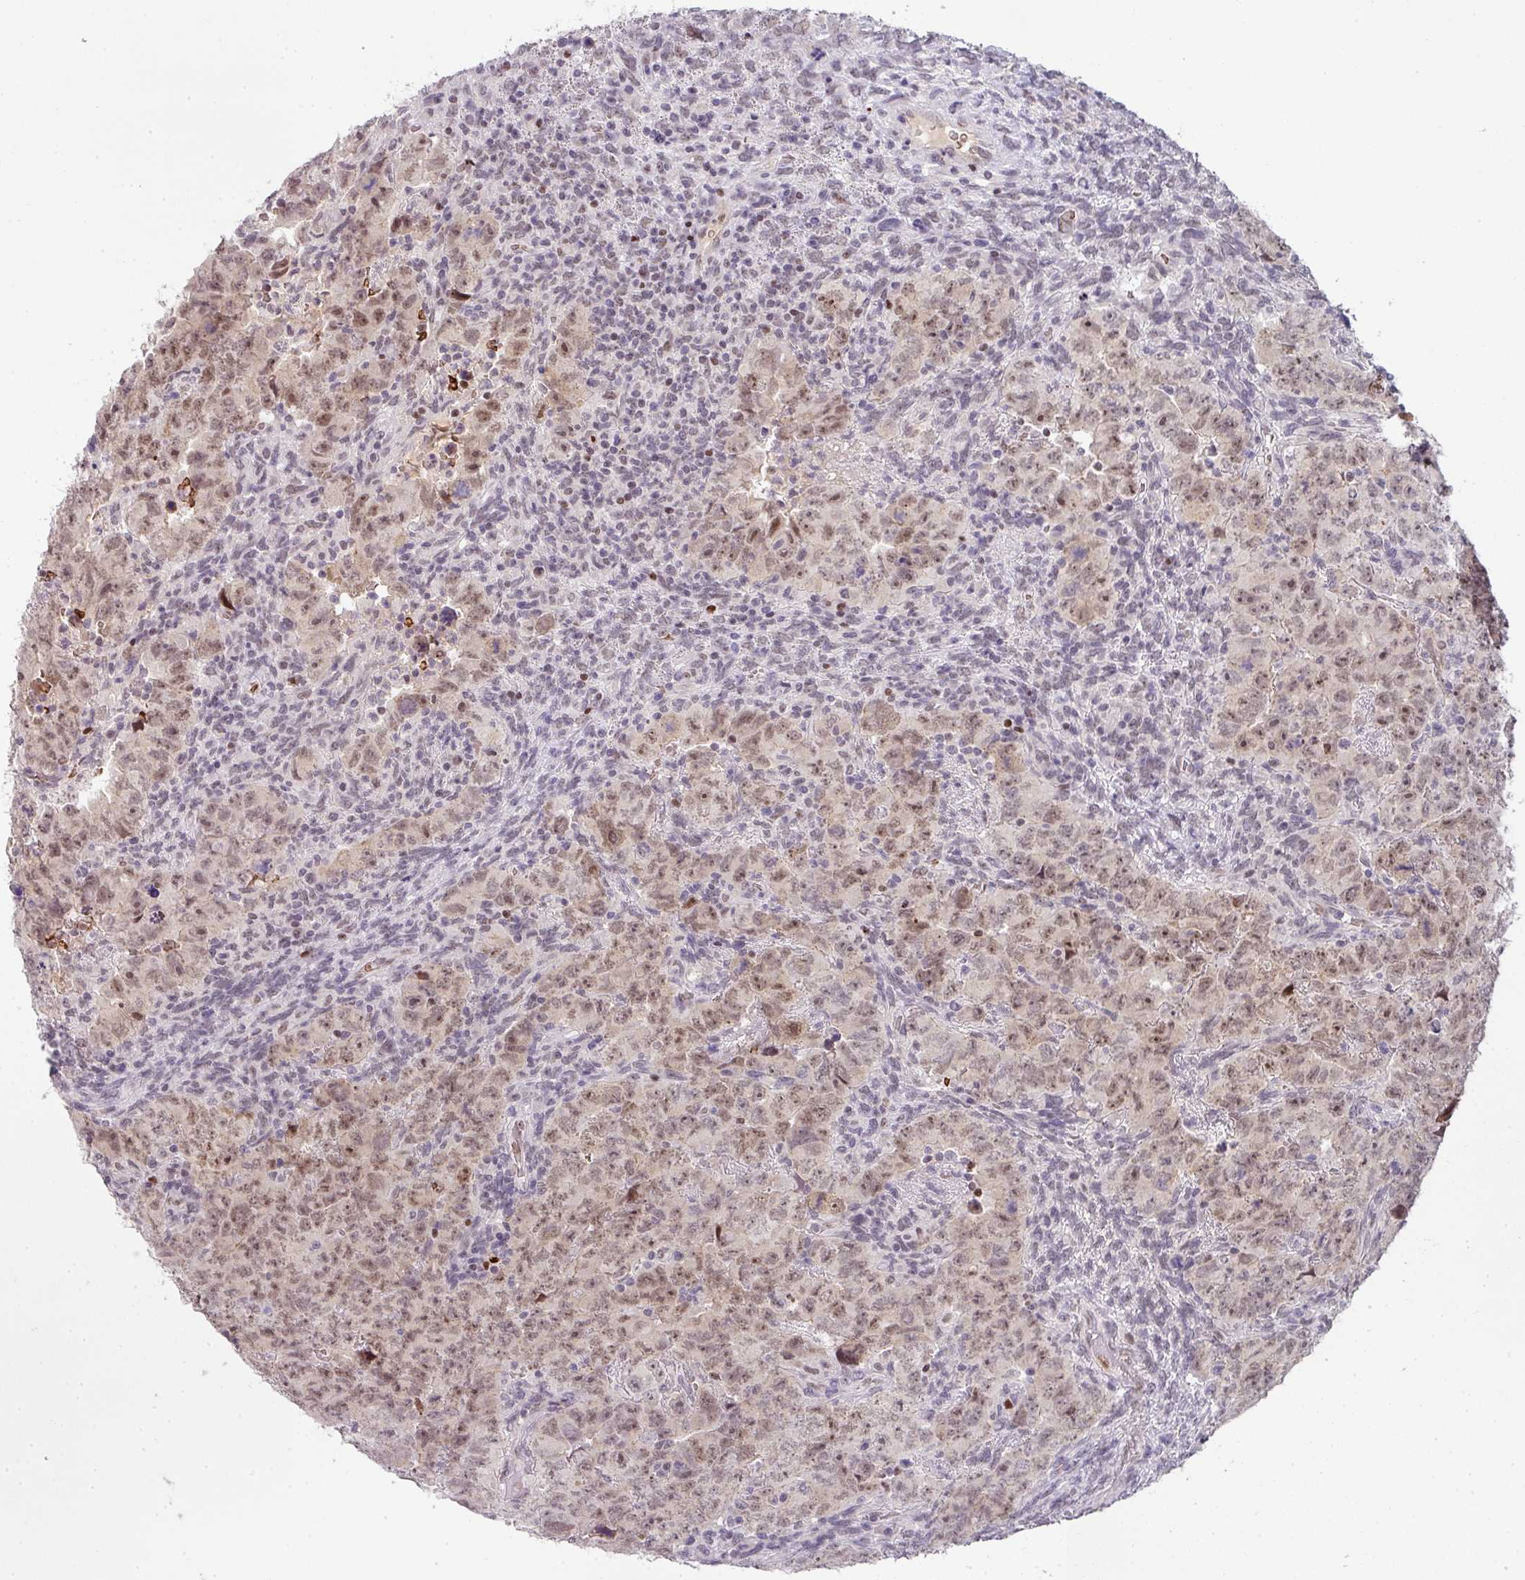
{"staining": {"intensity": "moderate", "quantity": "25%-75%", "location": "nuclear"}, "tissue": "testis cancer", "cell_type": "Tumor cells", "image_type": "cancer", "snomed": [{"axis": "morphology", "description": "Carcinoma, Embryonal, NOS"}, {"axis": "topography", "description": "Testis"}], "caption": "This is an image of immunohistochemistry staining of testis cancer, which shows moderate staining in the nuclear of tumor cells.", "gene": "NEIL1", "patient": {"sex": "male", "age": 24}}